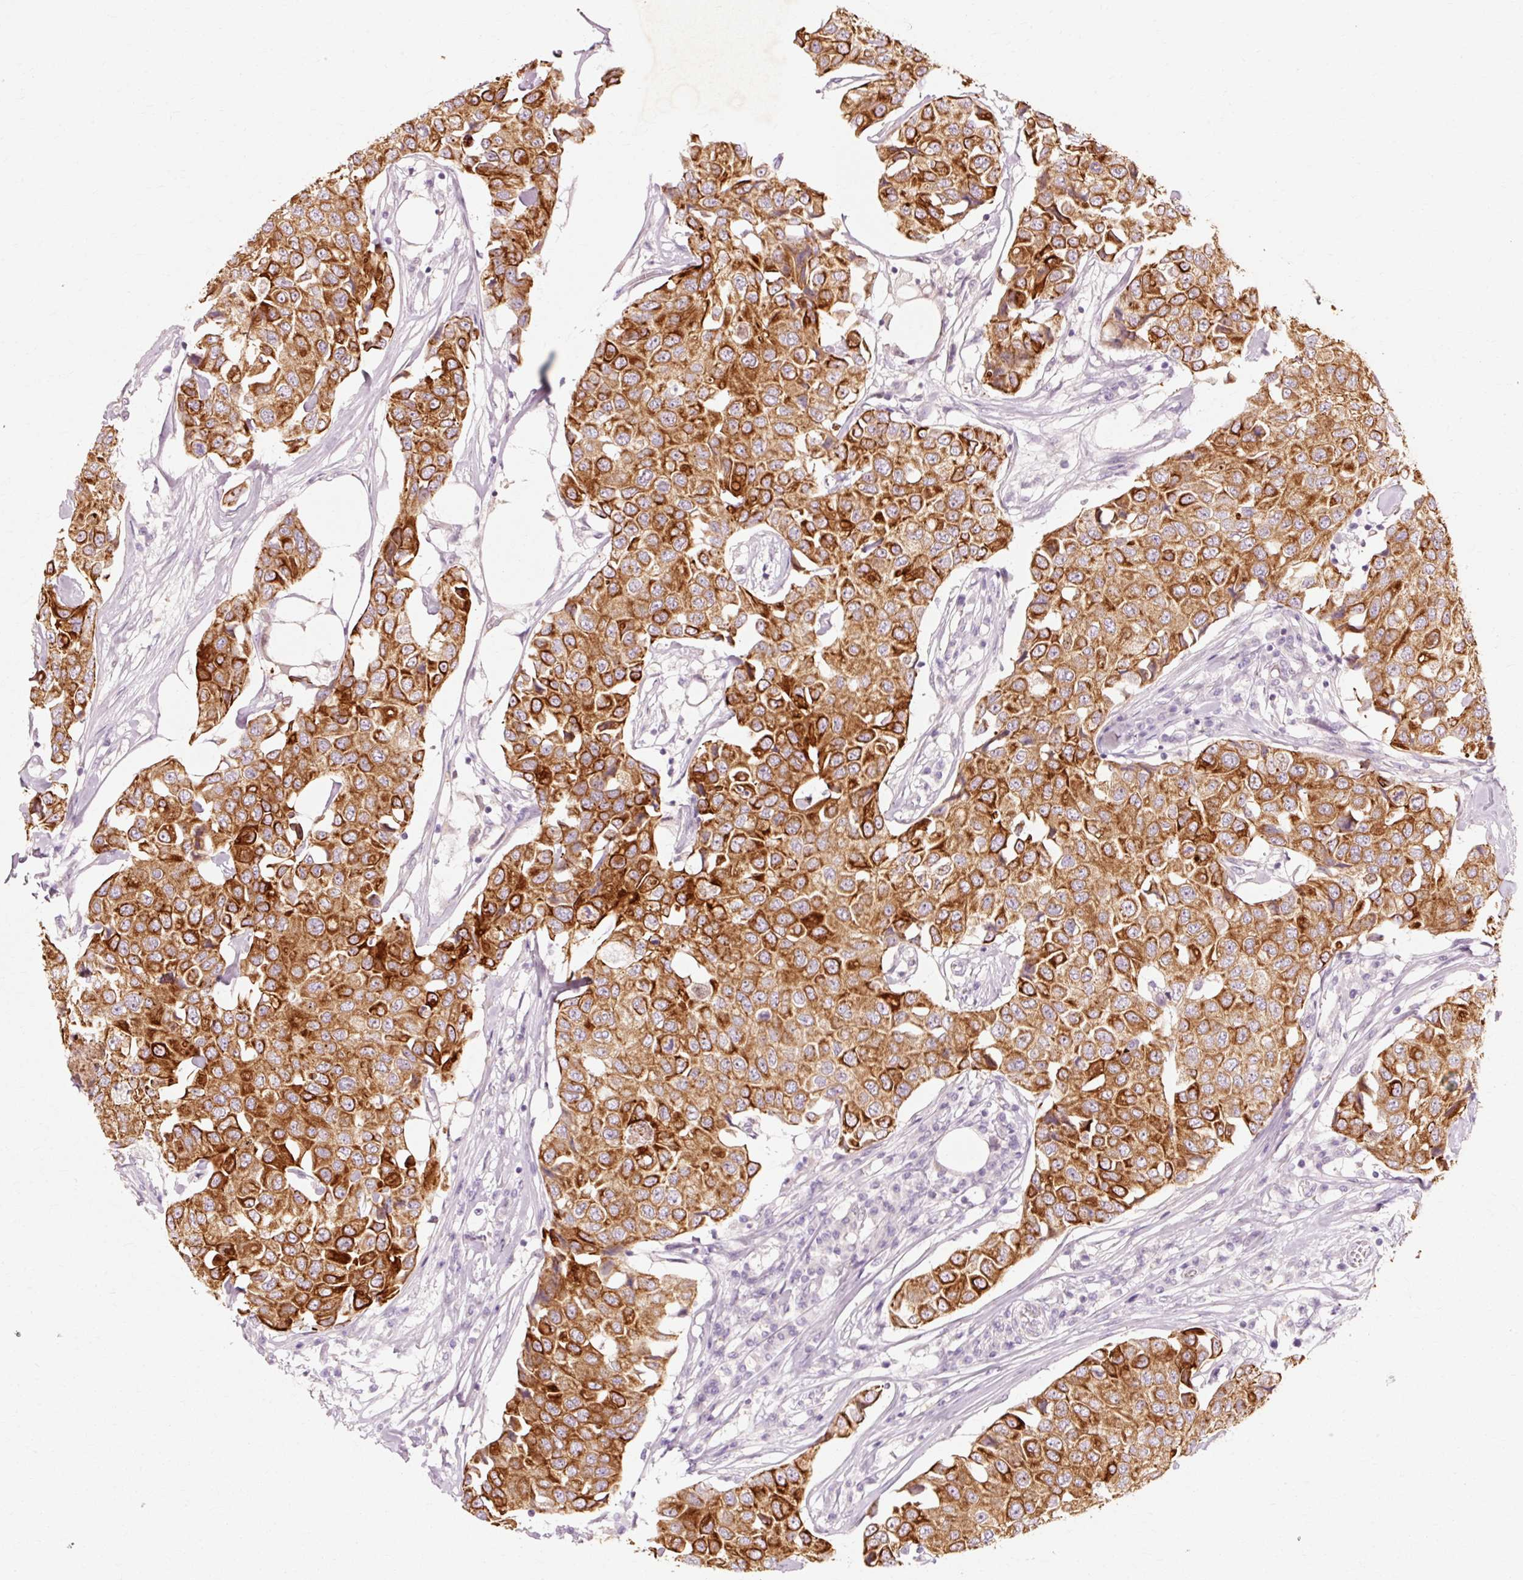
{"staining": {"intensity": "strong", "quantity": ">75%", "location": "cytoplasmic/membranous"}, "tissue": "breast cancer", "cell_type": "Tumor cells", "image_type": "cancer", "snomed": [{"axis": "morphology", "description": "Duct carcinoma"}, {"axis": "topography", "description": "Breast"}], "caption": "DAB immunohistochemical staining of breast infiltrating ductal carcinoma exhibits strong cytoplasmic/membranous protein expression in about >75% of tumor cells. The protein is shown in brown color, while the nuclei are stained blue.", "gene": "TRIM73", "patient": {"sex": "female", "age": 80}}